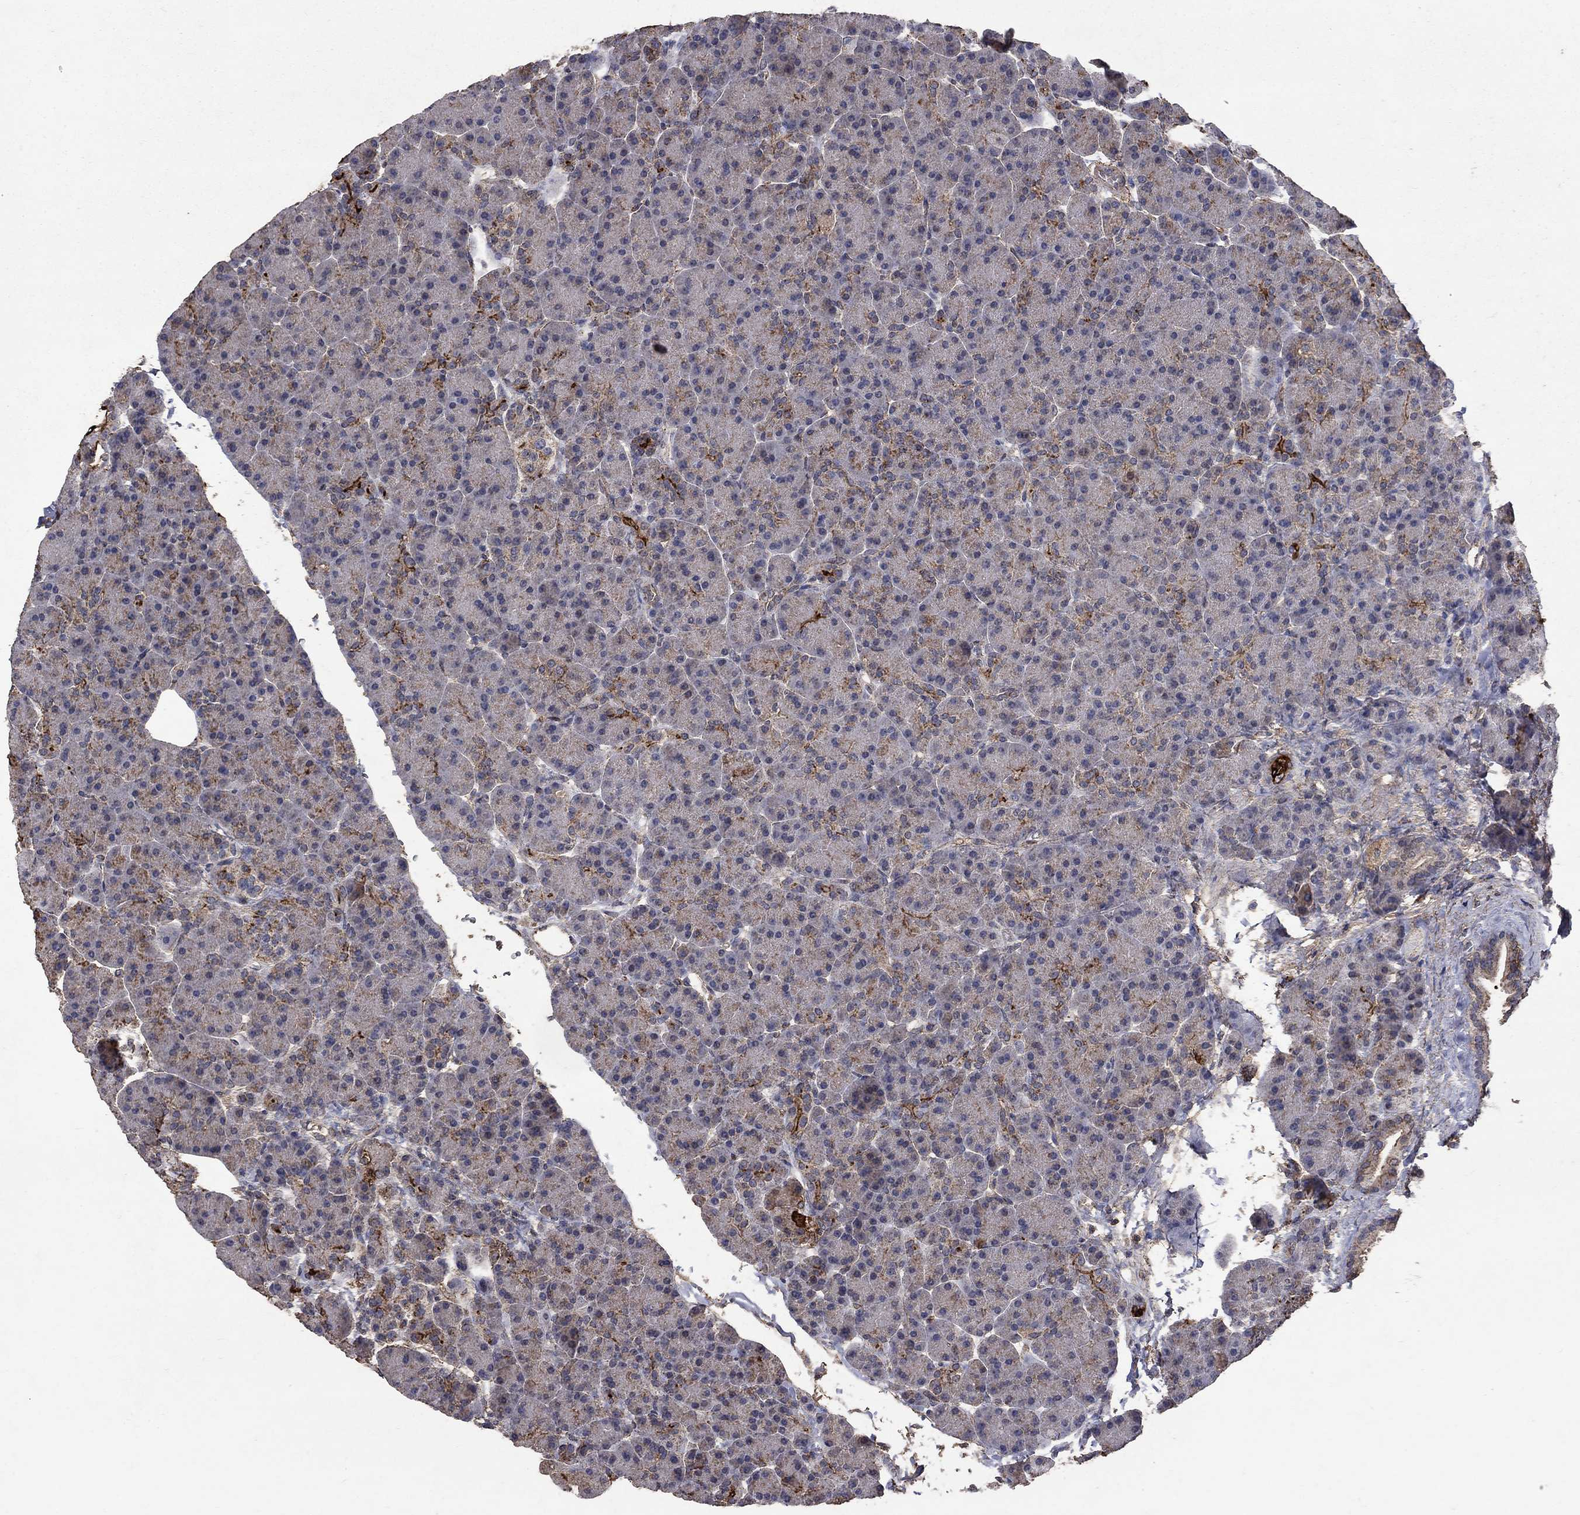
{"staining": {"intensity": "moderate", "quantity": "<25%", "location": "cytoplasmic/membranous"}, "tissue": "pancreas", "cell_type": "Exocrine glandular cells", "image_type": "normal", "snomed": [{"axis": "morphology", "description": "Normal tissue, NOS"}, {"axis": "topography", "description": "Pancreas"}], "caption": "Benign pancreas displays moderate cytoplasmic/membranous positivity in about <25% of exocrine glandular cells.", "gene": "CD24", "patient": {"sex": "female", "age": 63}}